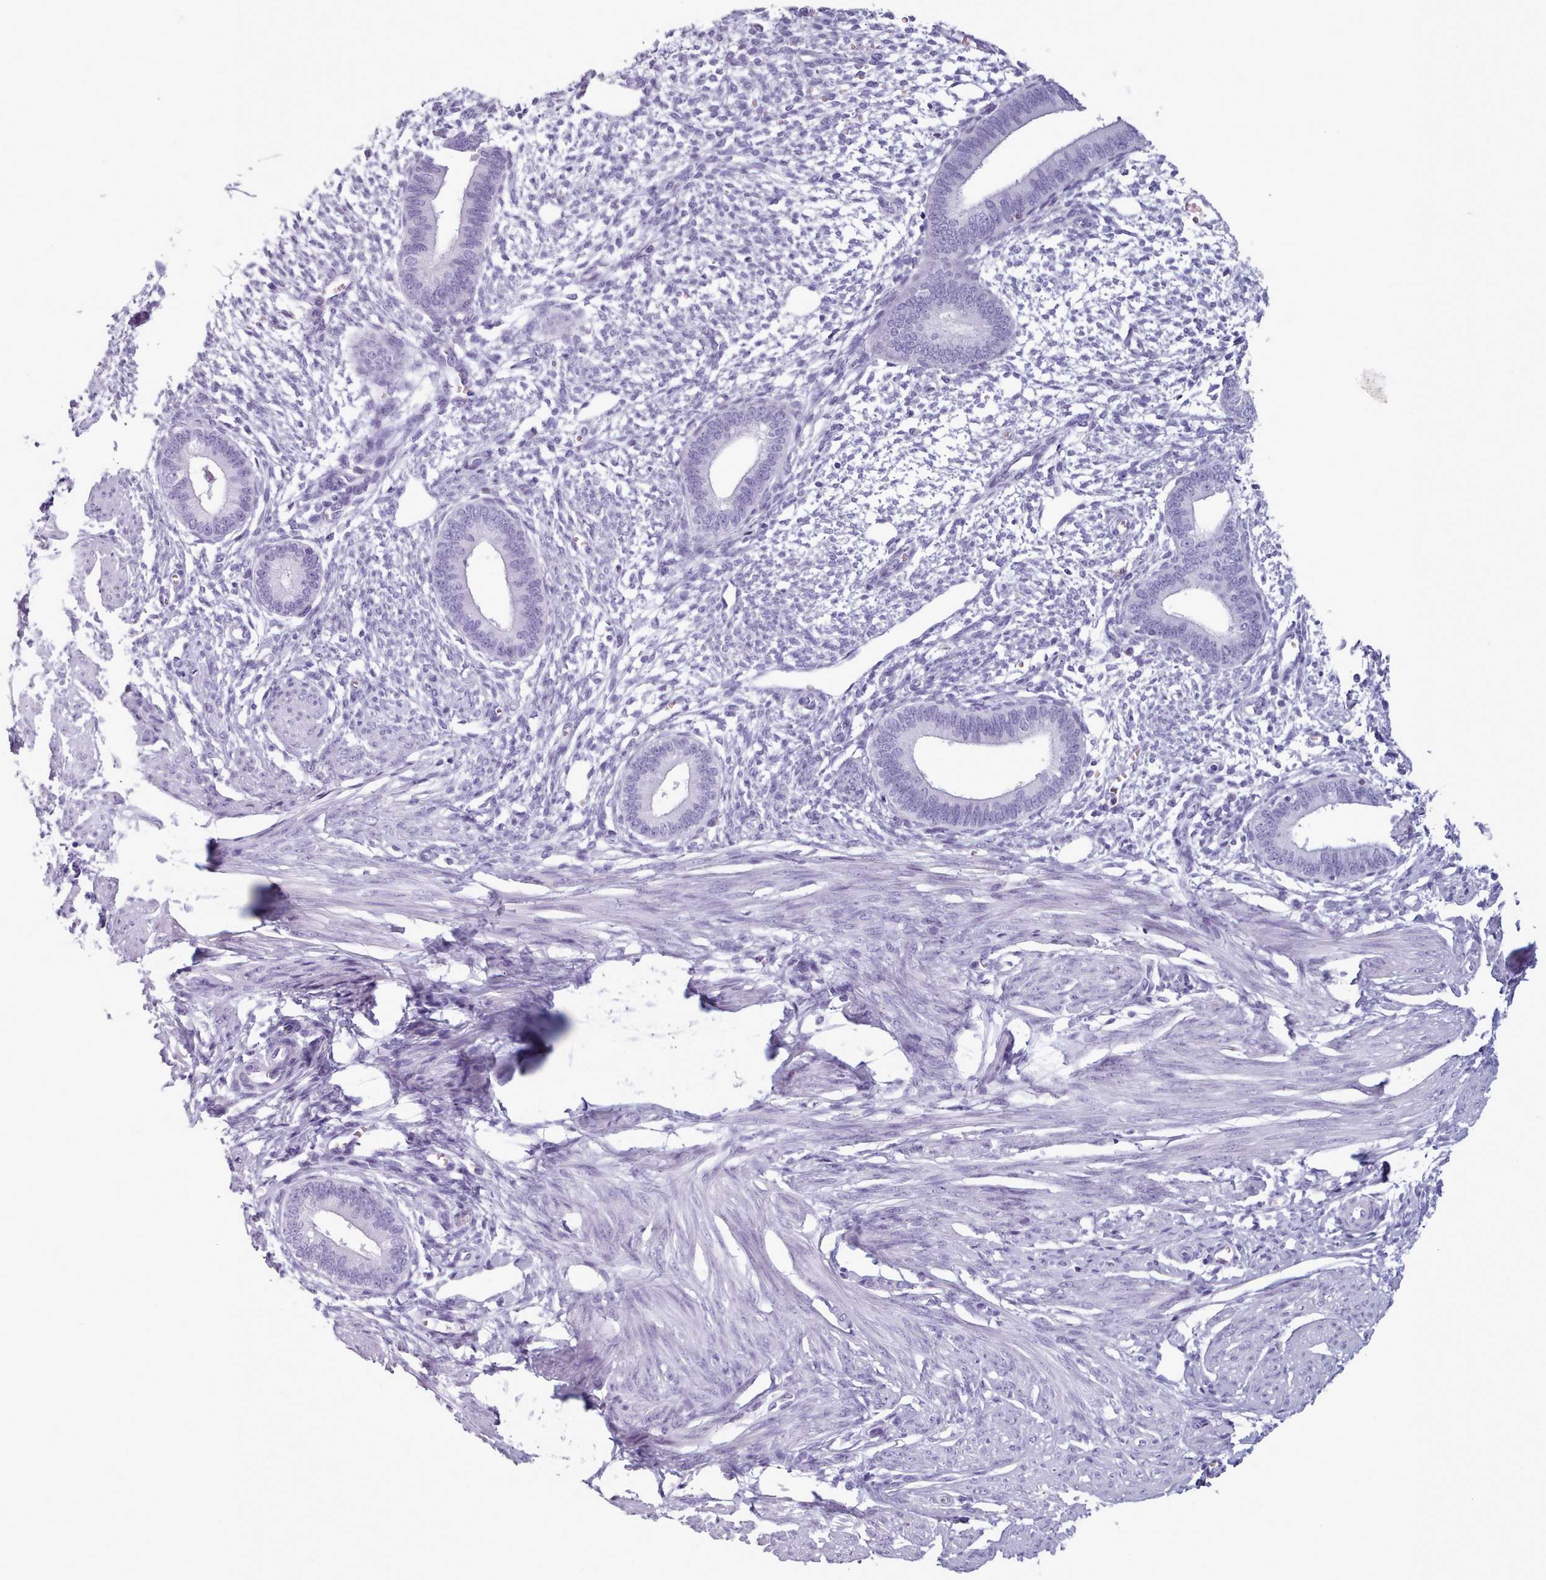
{"staining": {"intensity": "negative", "quantity": "none", "location": "none"}, "tissue": "endometrium", "cell_type": "Cells in endometrial stroma", "image_type": "normal", "snomed": [{"axis": "morphology", "description": "Normal tissue, NOS"}, {"axis": "topography", "description": "Endometrium"}], "caption": "High magnification brightfield microscopy of unremarkable endometrium stained with DAB (3,3'-diaminobenzidine) (brown) and counterstained with hematoxylin (blue): cells in endometrial stroma show no significant staining.", "gene": "ZNF43", "patient": {"sex": "female", "age": 46}}